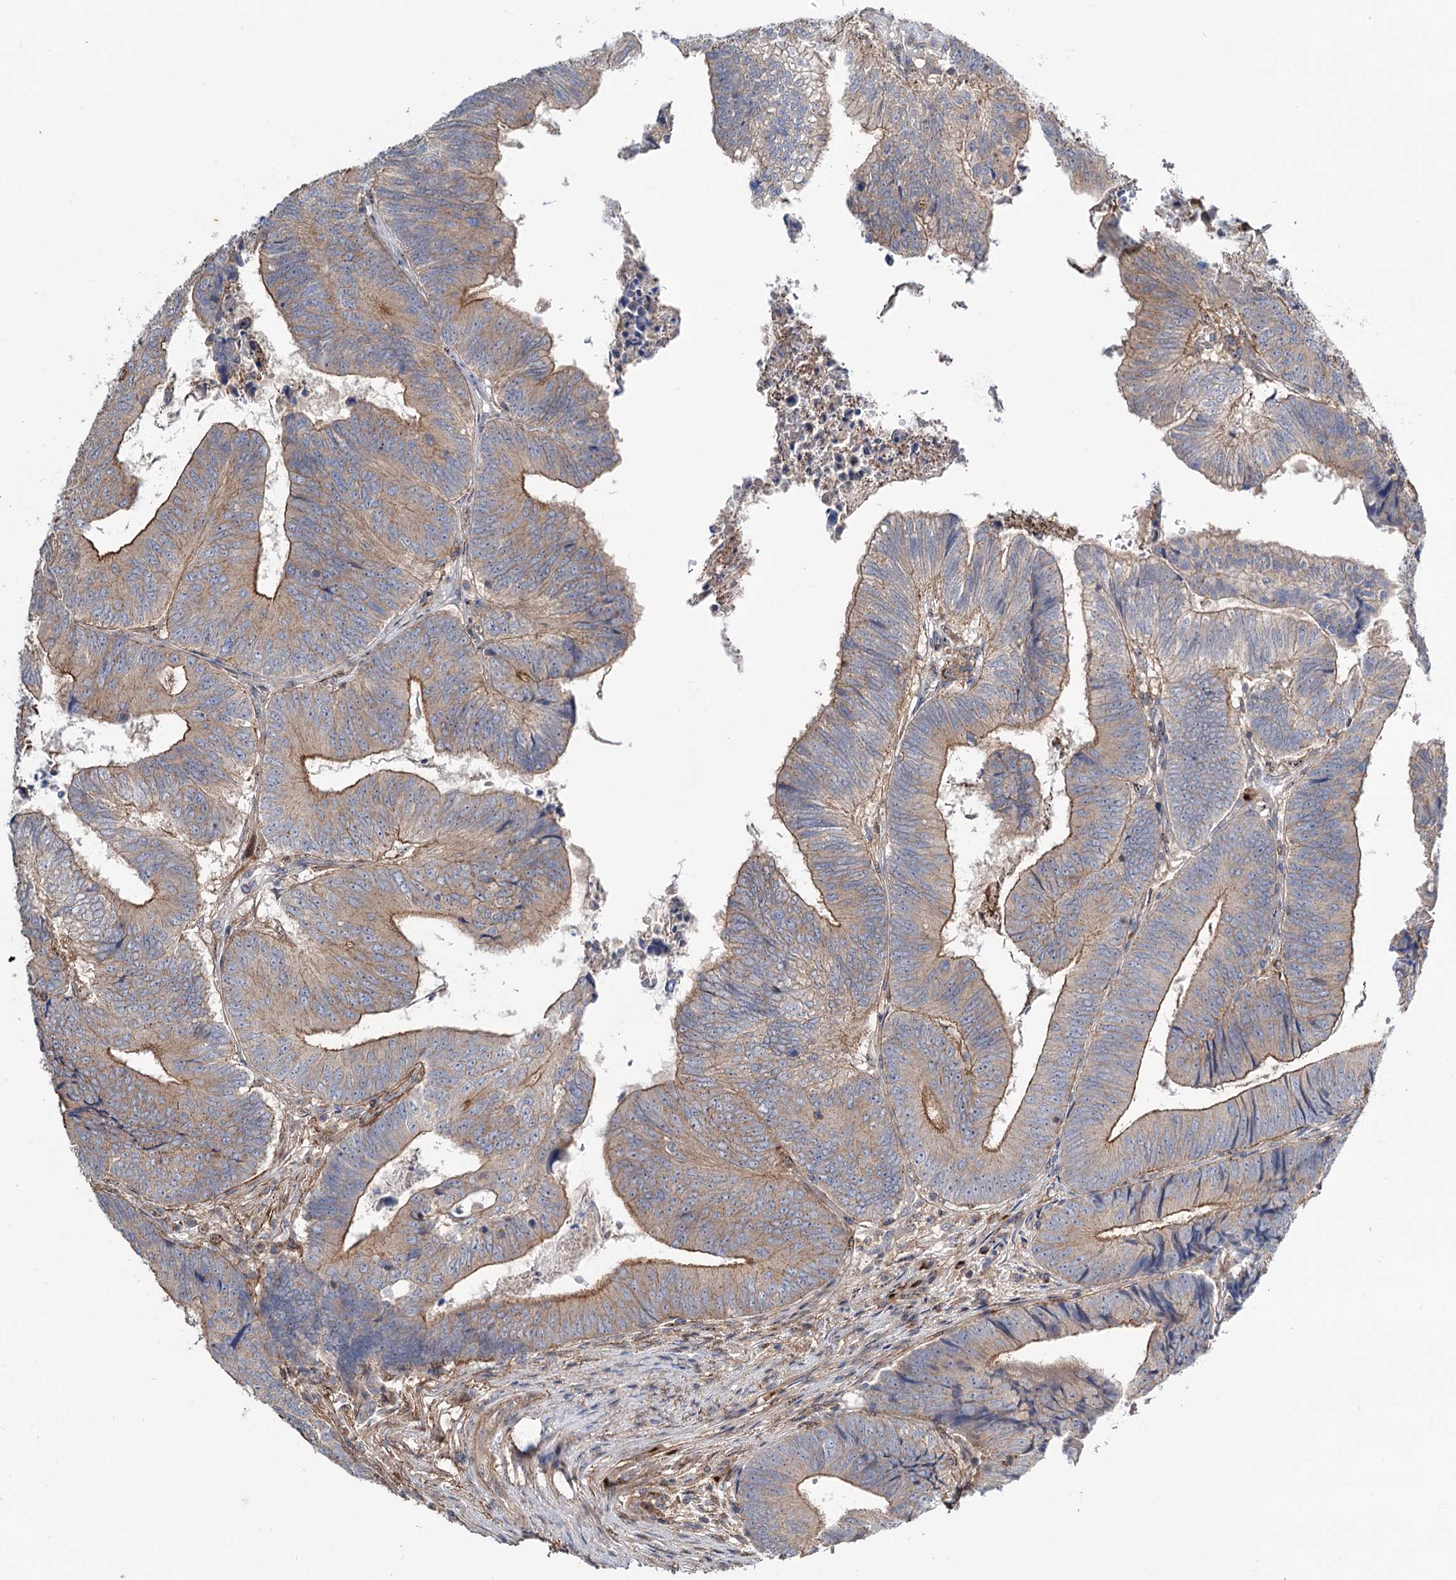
{"staining": {"intensity": "moderate", "quantity": "25%-75%", "location": "cytoplasmic/membranous"}, "tissue": "colorectal cancer", "cell_type": "Tumor cells", "image_type": "cancer", "snomed": [{"axis": "morphology", "description": "Adenocarcinoma, NOS"}, {"axis": "topography", "description": "Colon"}], "caption": "A medium amount of moderate cytoplasmic/membranous expression is appreciated in about 25%-75% of tumor cells in colorectal cancer tissue.", "gene": "SEC24A", "patient": {"sex": "female", "age": 67}}